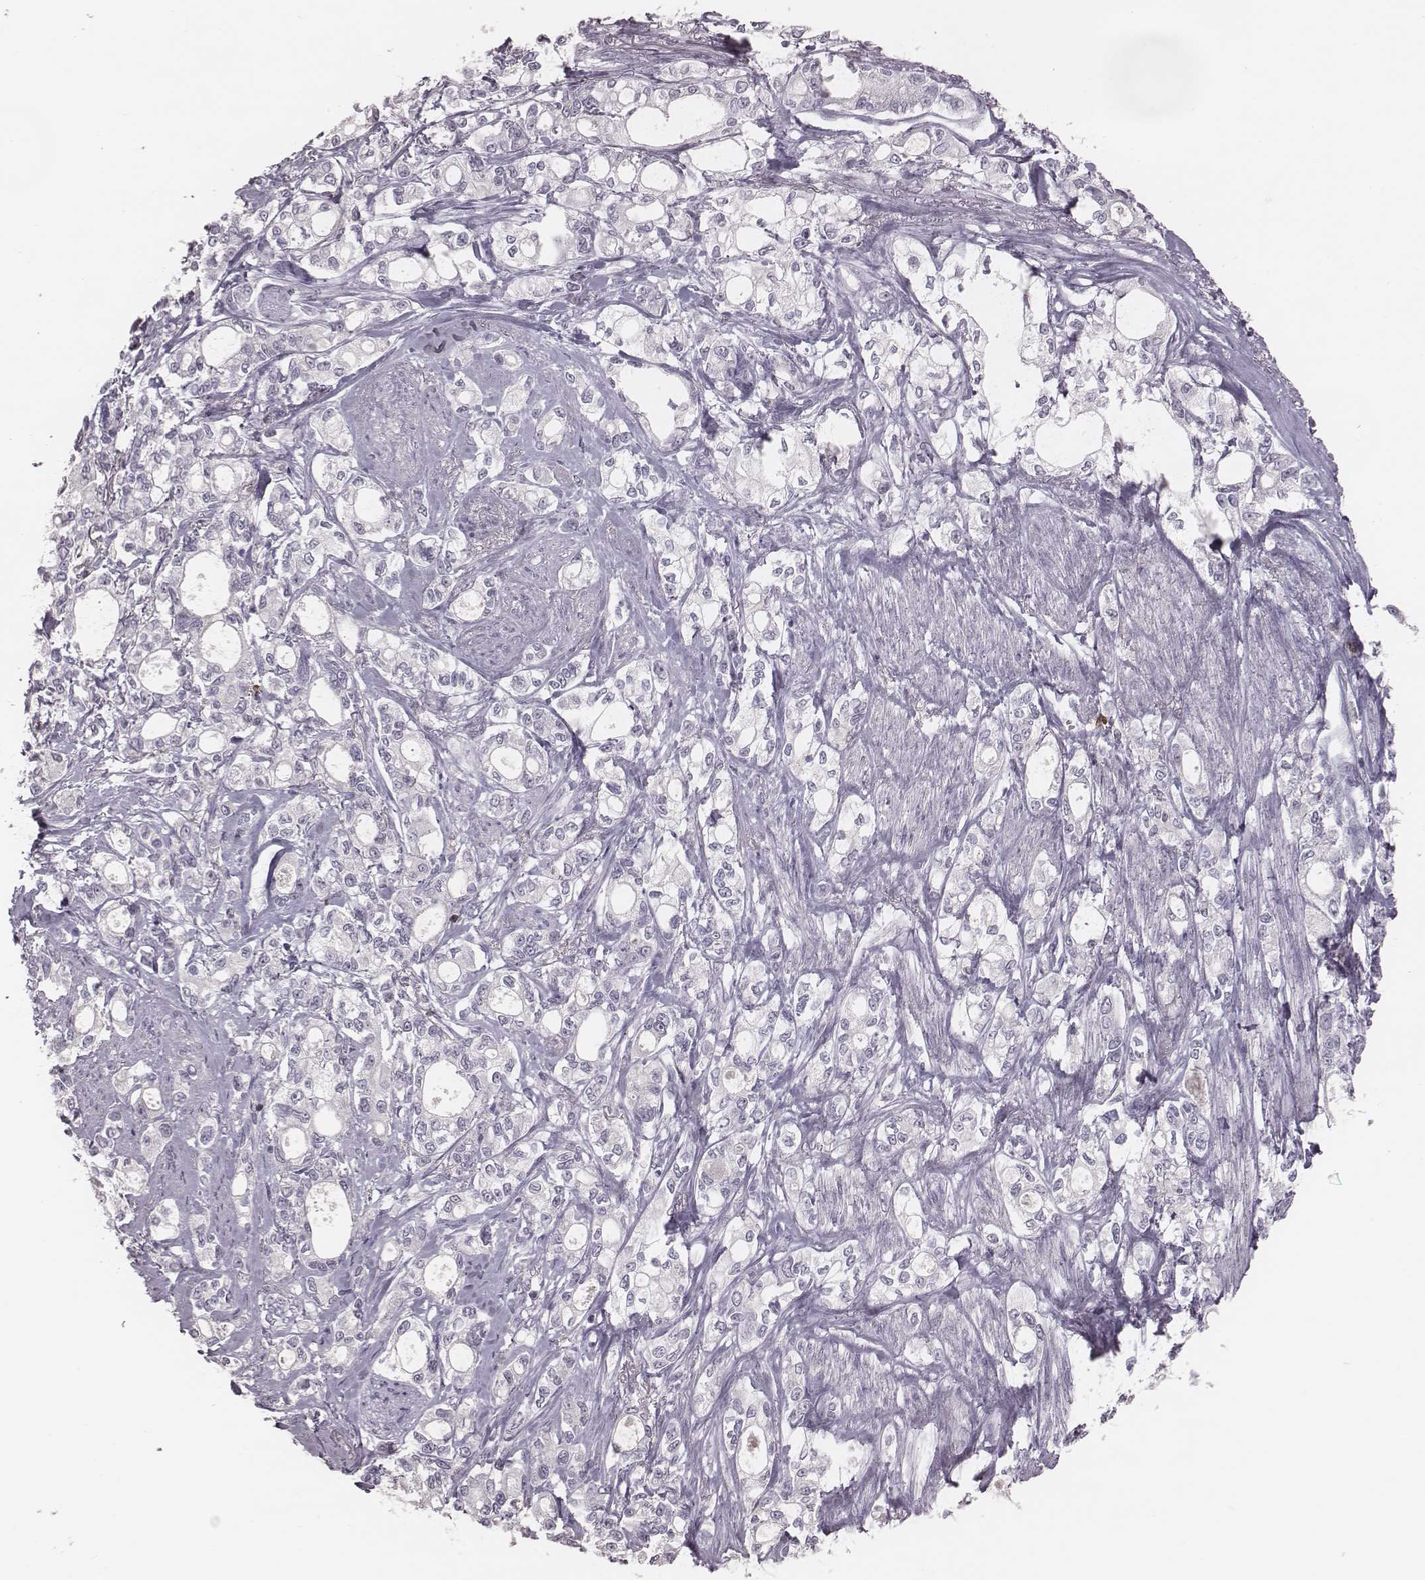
{"staining": {"intensity": "negative", "quantity": "none", "location": "none"}, "tissue": "stomach cancer", "cell_type": "Tumor cells", "image_type": "cancer", "snomed": [{"axis": "morphology", "description": "Adenocarcinoma, NOS"}, {"axis": "topography", "description": "Stomach"}], "caption": "This is an immunohistochemistry (IHC) histopathology image of stomach adenocarcinoma. There is no staining in tumor cells.", "gene": "PDCD1", "patient": {"sex": "male", "age": 63}}